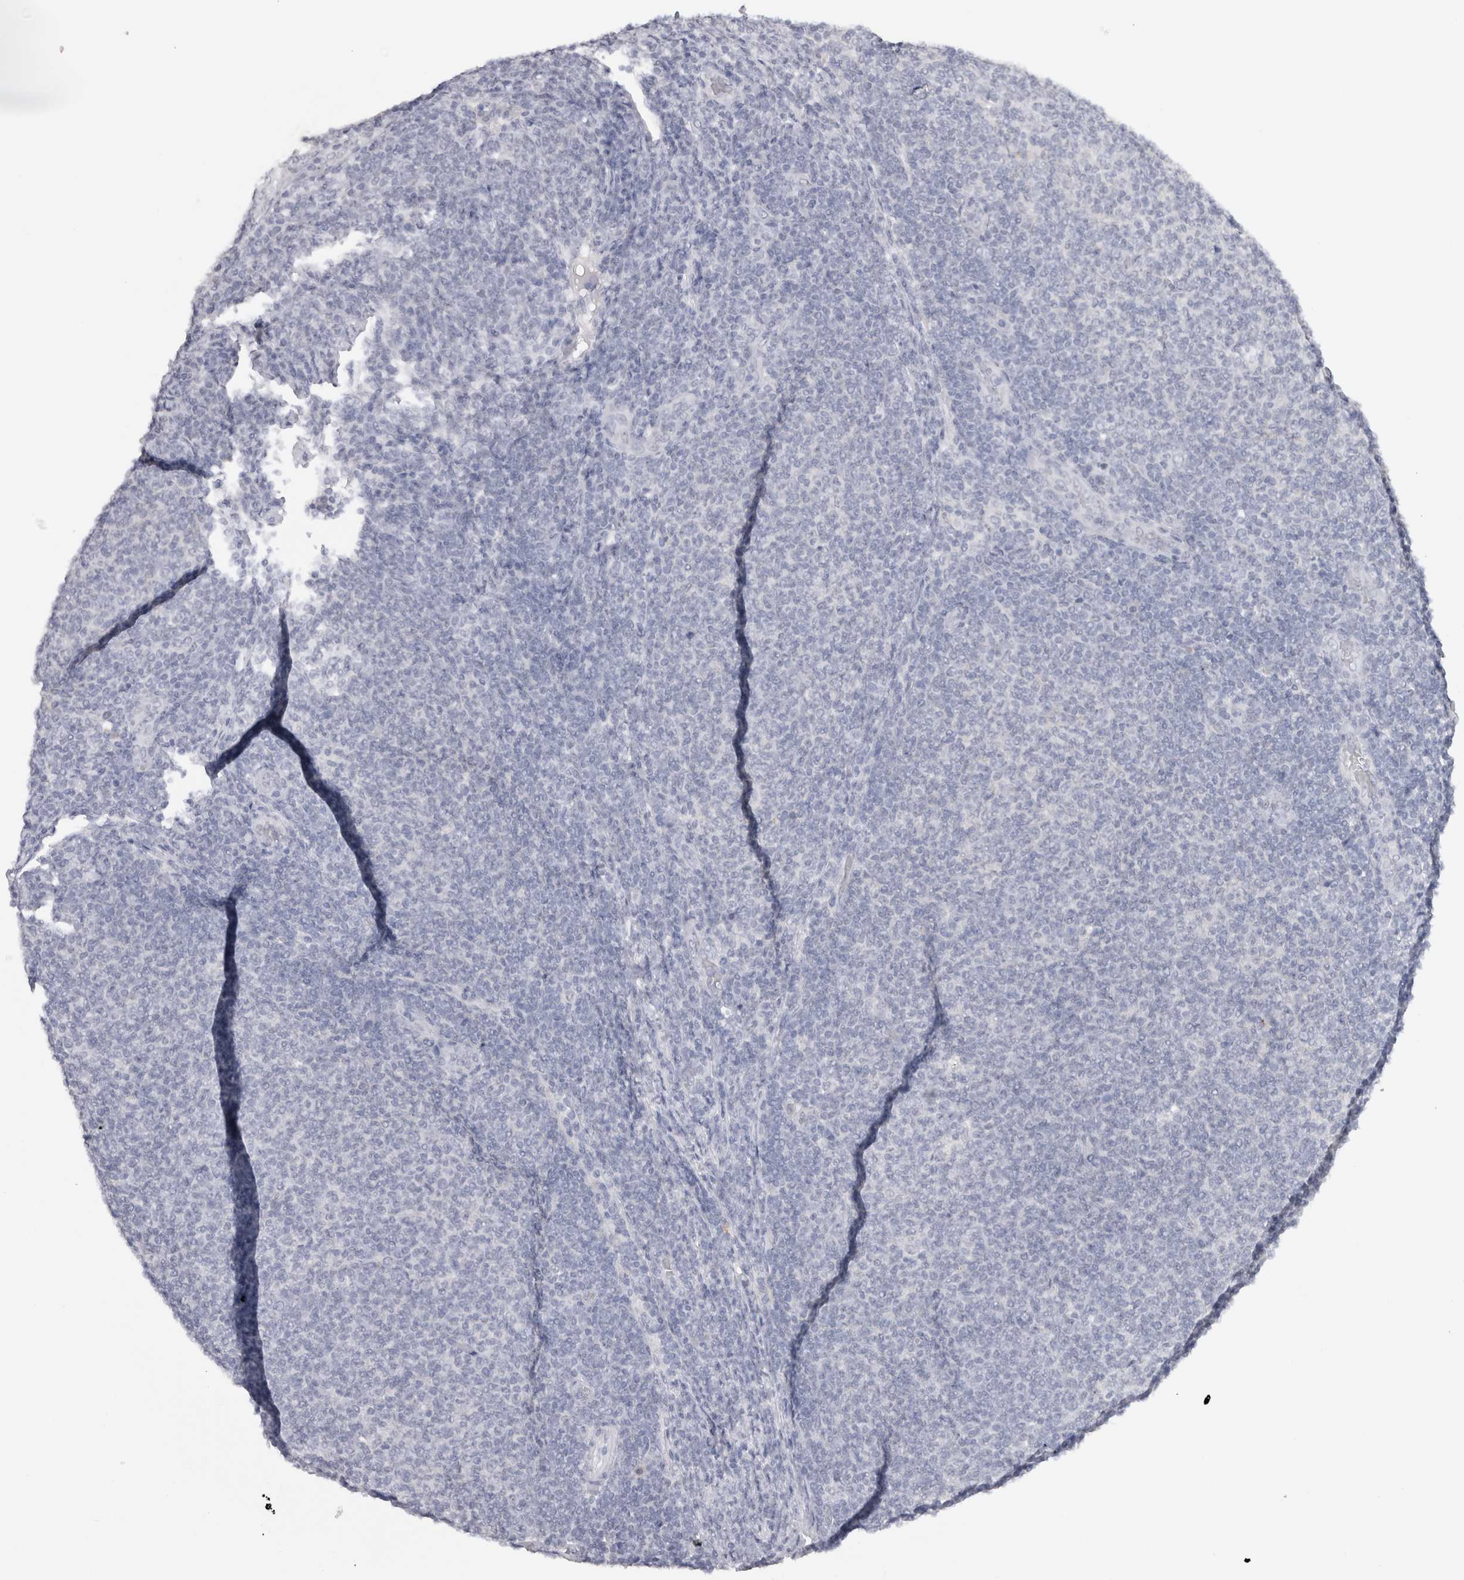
{"staining": {"intensity": "negative", "quantity": "none", "location": "none"}, "tissue": "lymphoma", "cell_type": "Tumor cells", "image_type": "cancer", "snomed": [{"axis": "morphology", "description": "Malignant lymphoma, non-Hodgkin's type, Low grade"}, {"axis": "topography", "description": "Lymph node"}], "caption": "Tumor cells are negative for protein expression in human low-grade malignant lymphoma, non-Hodgkin's type.", "gene": "CADM3", "patient": {"sex": "male", "age": 66}}